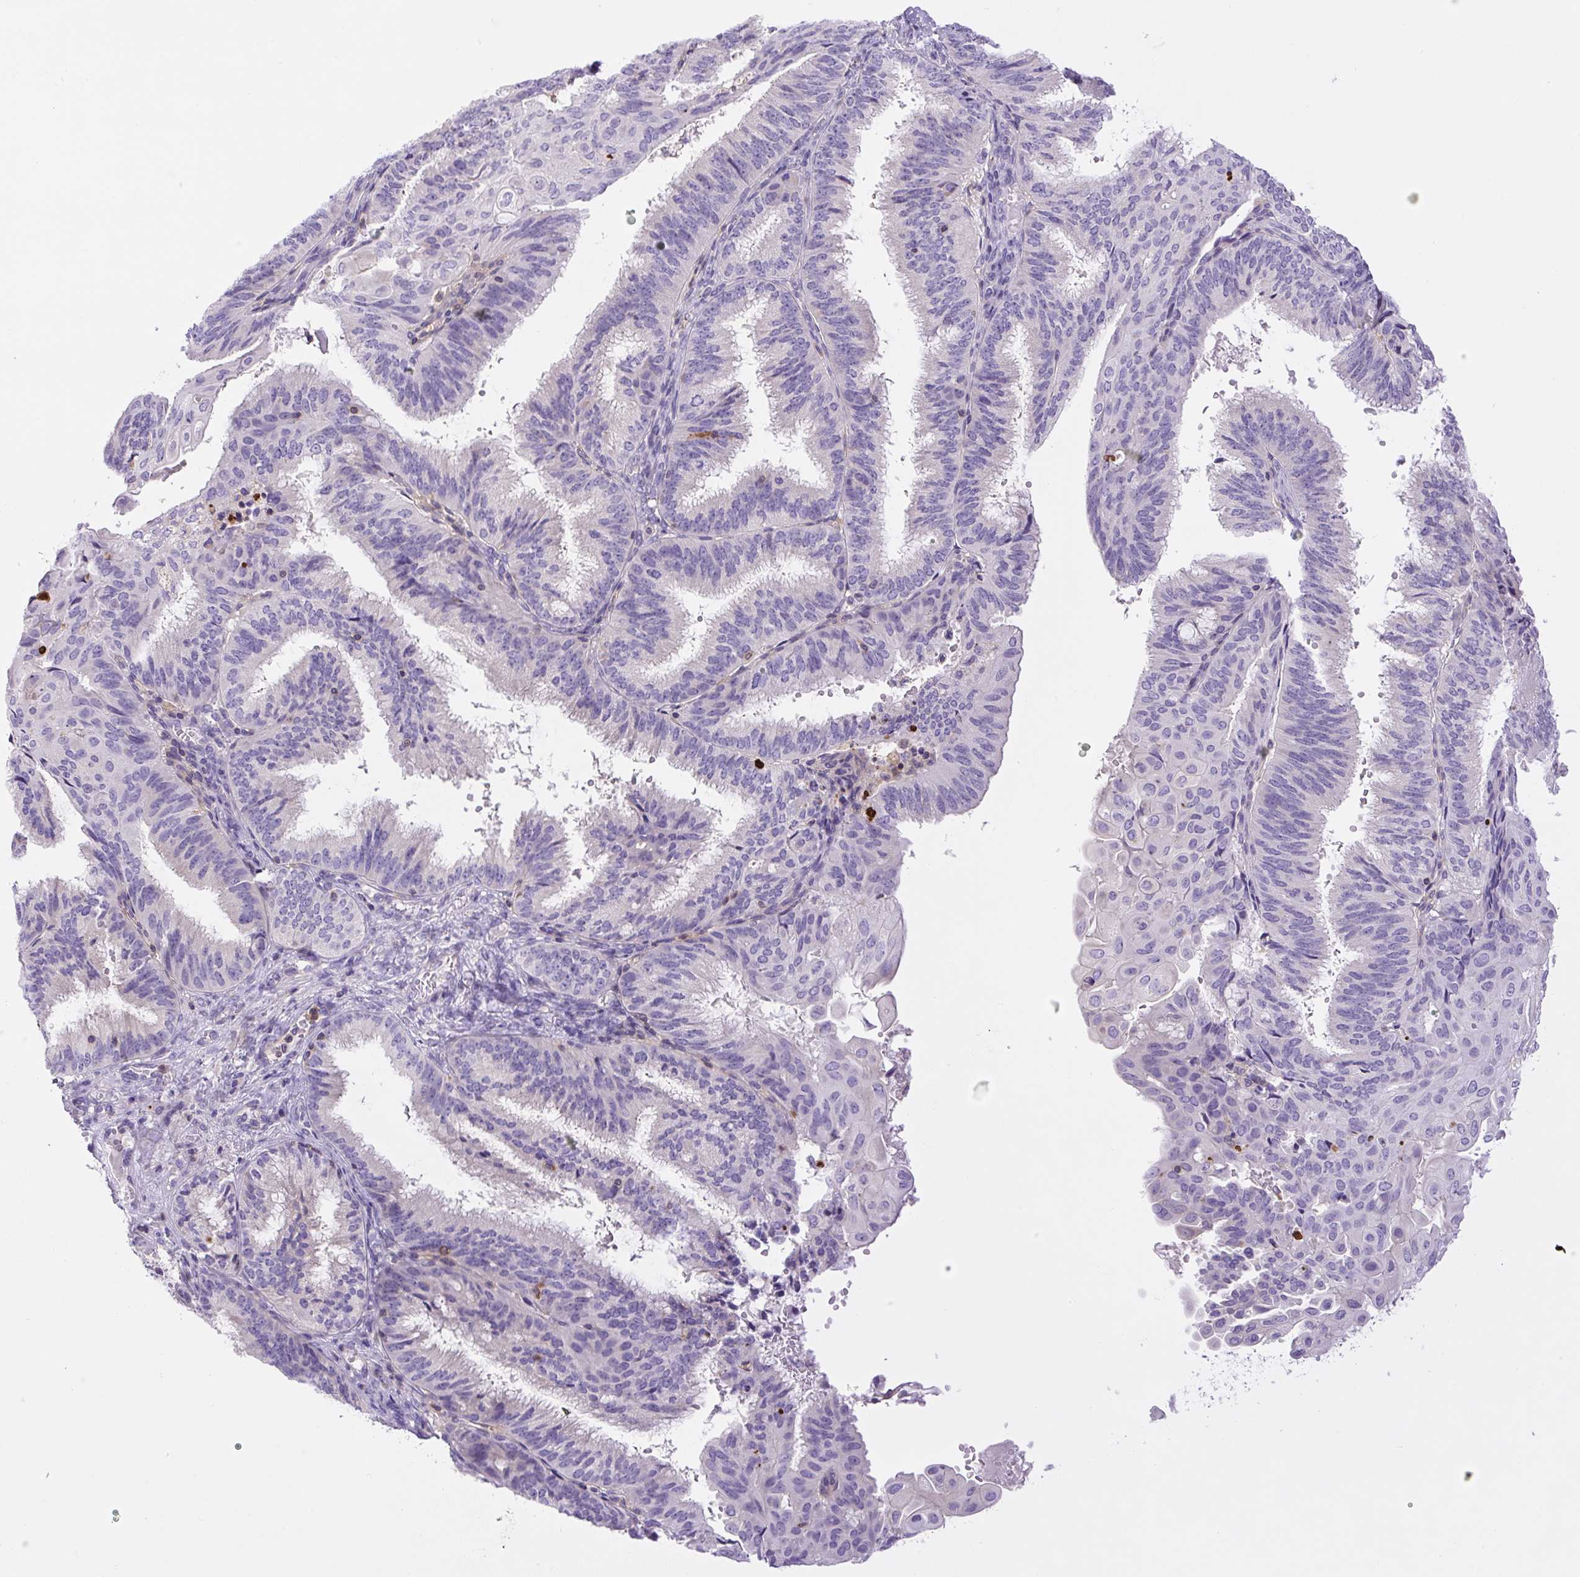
{"staining": {"intensity": "negative", "quantity": "none", "location": "none"}, "tissue": "endometrial cancer", "cell_type": "Tumor cells", "image_type": "cancer", "snomed": [{"axis": "morphology", "description": "Adenocarcinoma, NOS"}, {"axis": "topography", "description": "Endometrium"}], "caption": "IHC micrograph of neoplastic tissue: endometrial adenocarcinoma stained with DAB (3,3'-diaminobenzidine) shows no significant protein positivity in tumor cells. (DAB (3,3'-diaminobenzidine) immunohistochemistry (IHC), high magnification).", "gene": "PIP5KL1", "patient": {"sex": "female", "age": 49}}